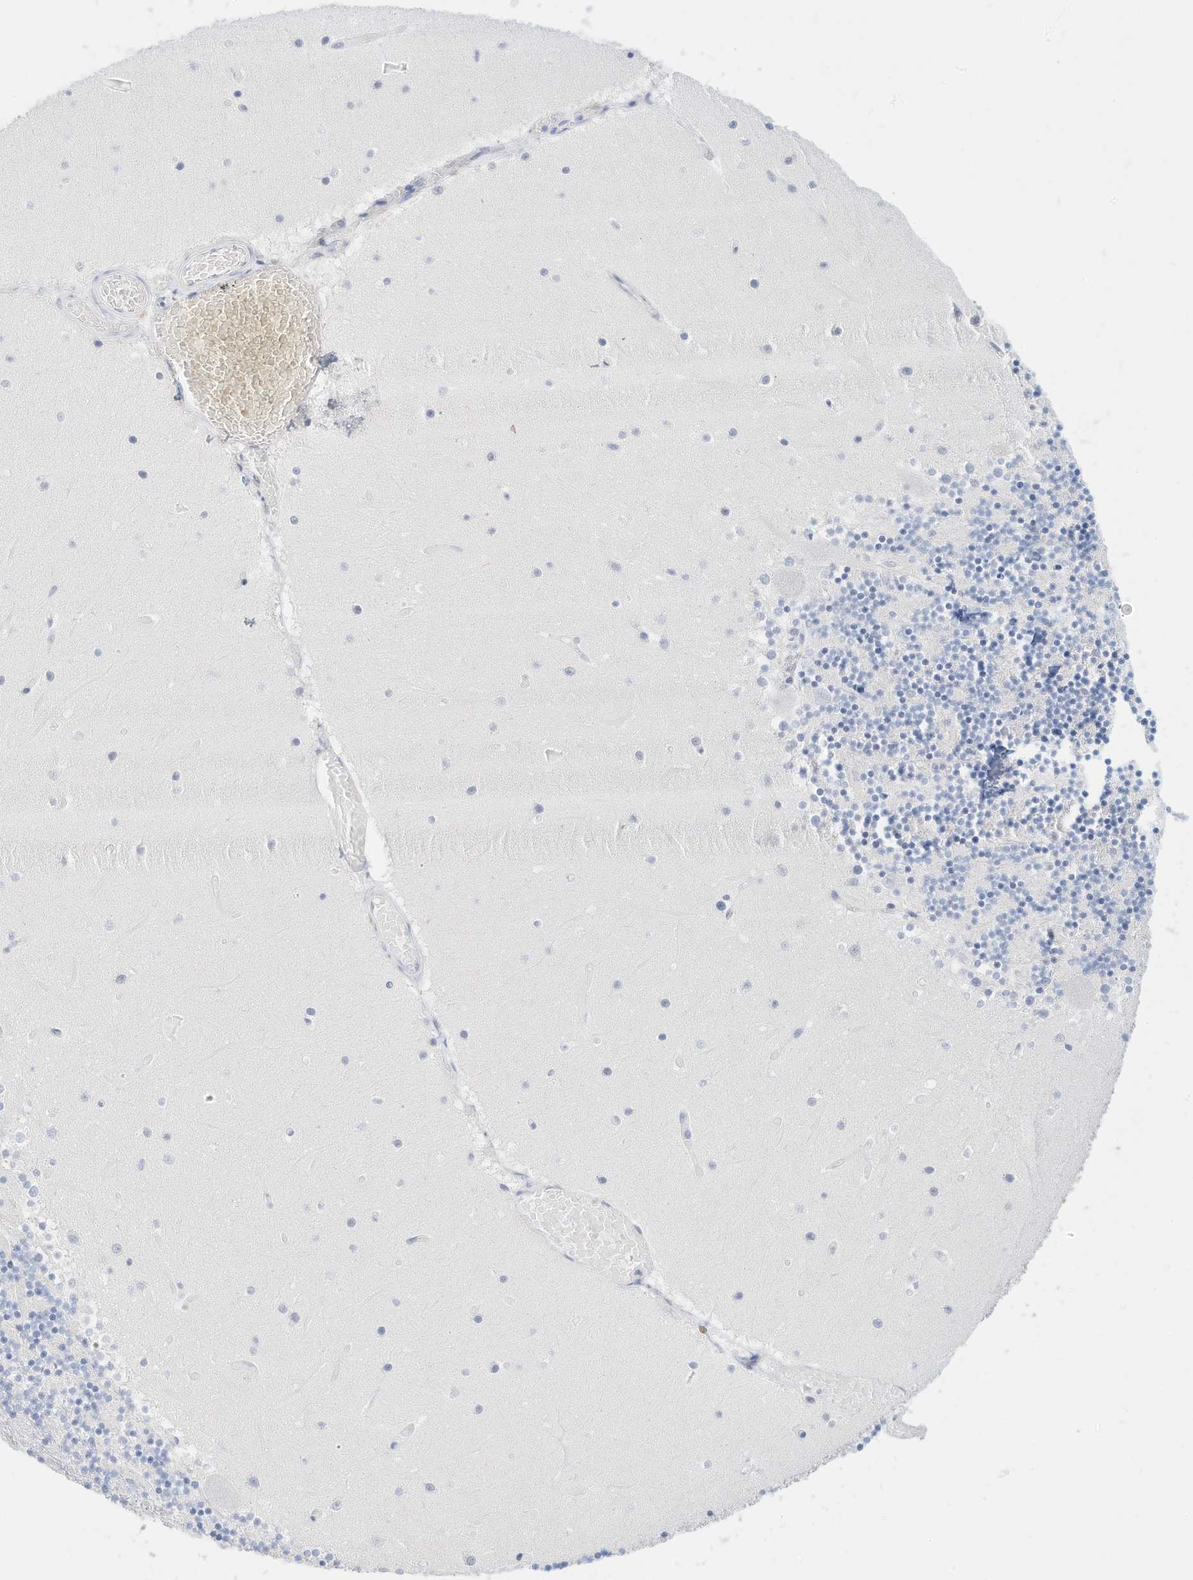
{"staining": {"intensity": "negative", "quantity": "none", "location": "none"}, "tissue": "cerebellum", "cell_type": "Cells in granular layer", "image_type": "normal", "snomed": [{"axis": "morphology", "description": "Normal tissue, NOS"}, {"axis": "topography", "description": "Cerebellum"}], "caption": "This is an IHC image of benign cerebellum. There is no positivity in cells in granular layer.", "gene": "SPOCD1", "patient": {"sex": "female", "age": 28}}